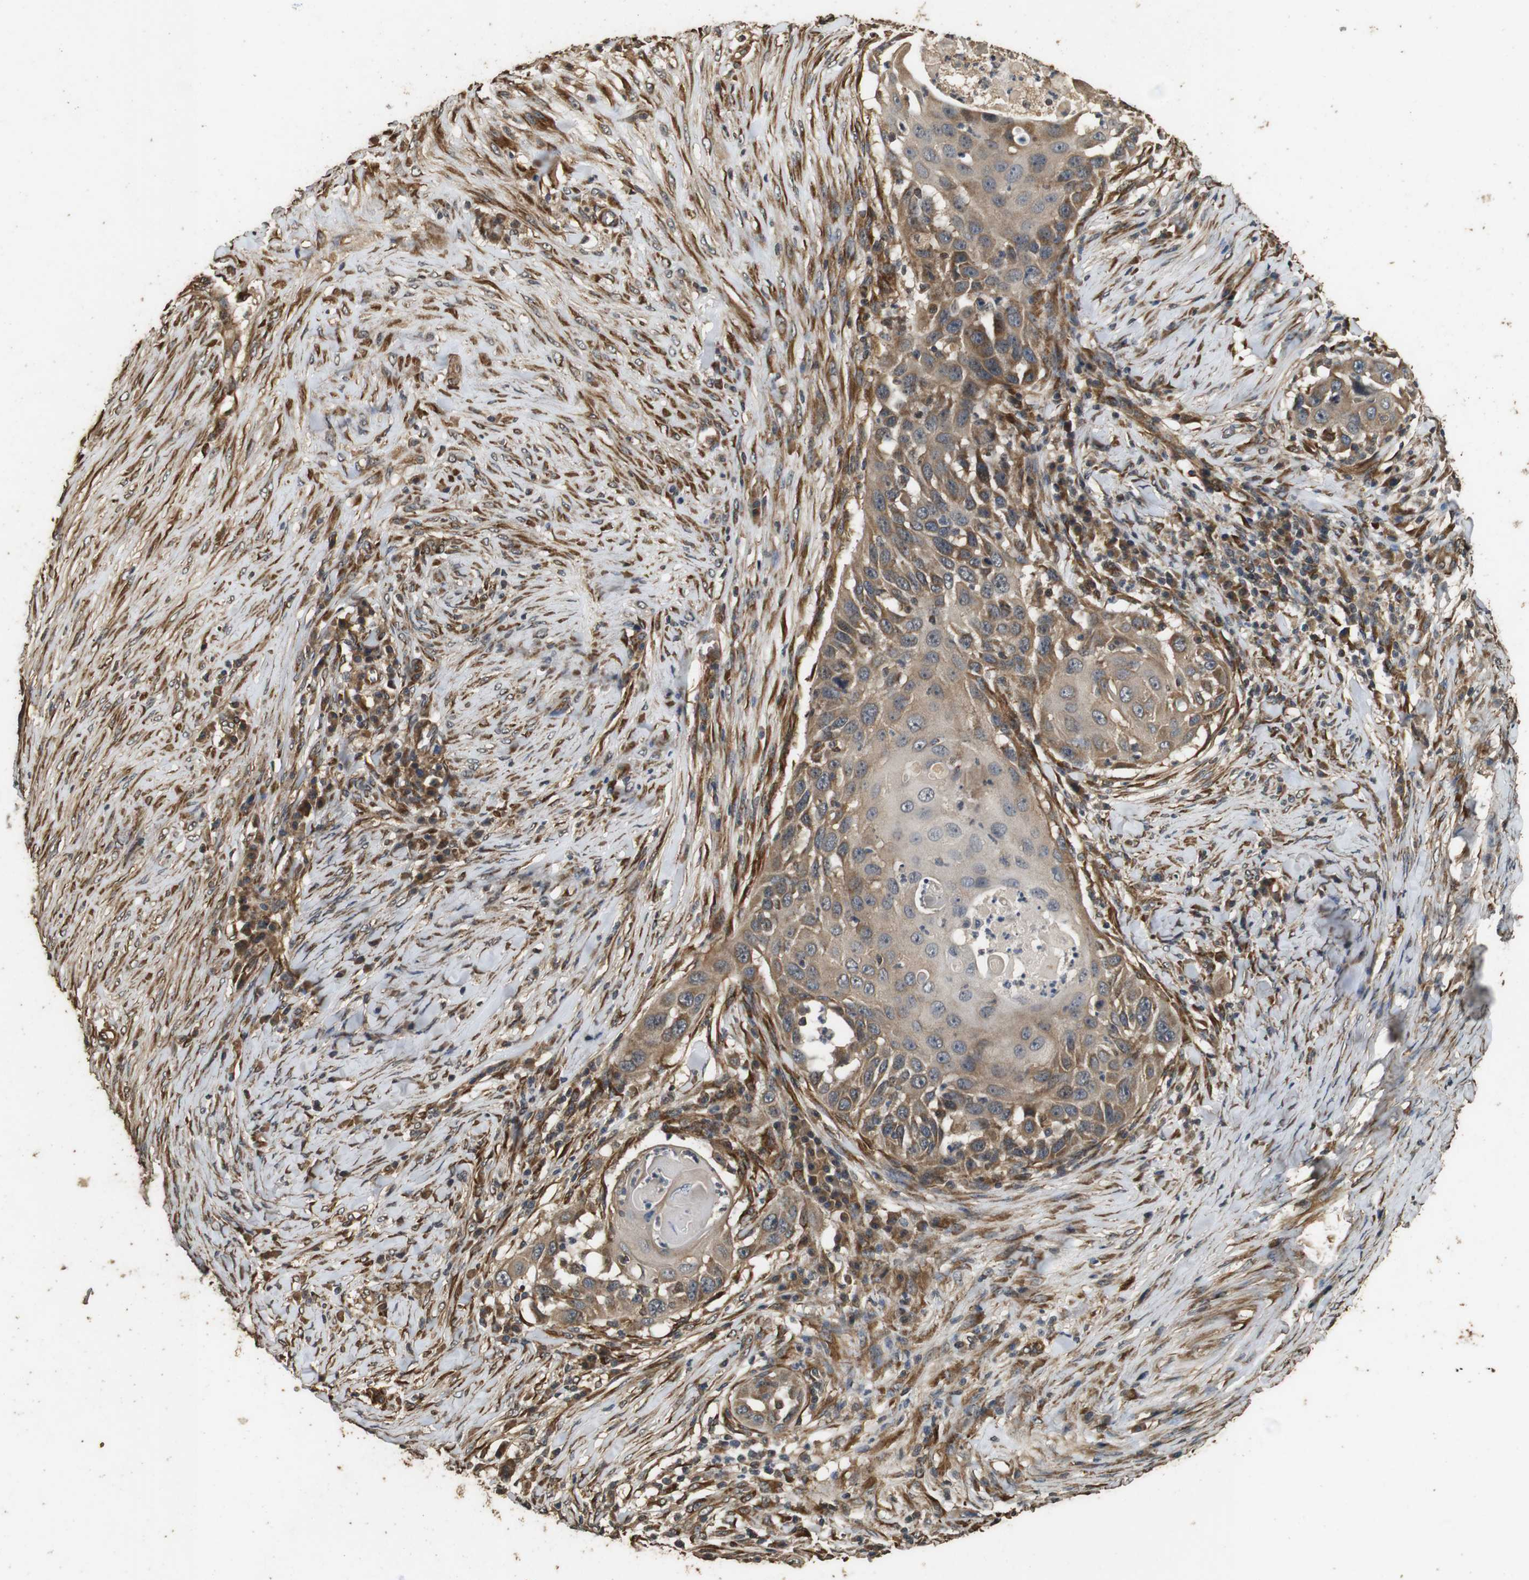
{"staining": {"intensity": "moderate", "quantity": ">75%", "location": "cytoplasmic/membranous"}, "tissue": "skin cancer", "cell_type": "Tumor cells", "image_type": "cancer", "snomed": [{"axis": "morphology", "description": "Squamous cell carcinoma, NOS"}, {"axis": "topography", "description": "Skin"}], "caption": "A micrograph showing moderate cytoplasmic/membranous staining in approximately >75% of tumor cells in skin cancer, as visualized by brown immunohistochemical staining.", "gene": "CNPY4", "patient": {"sex": "female", "age": 44}}